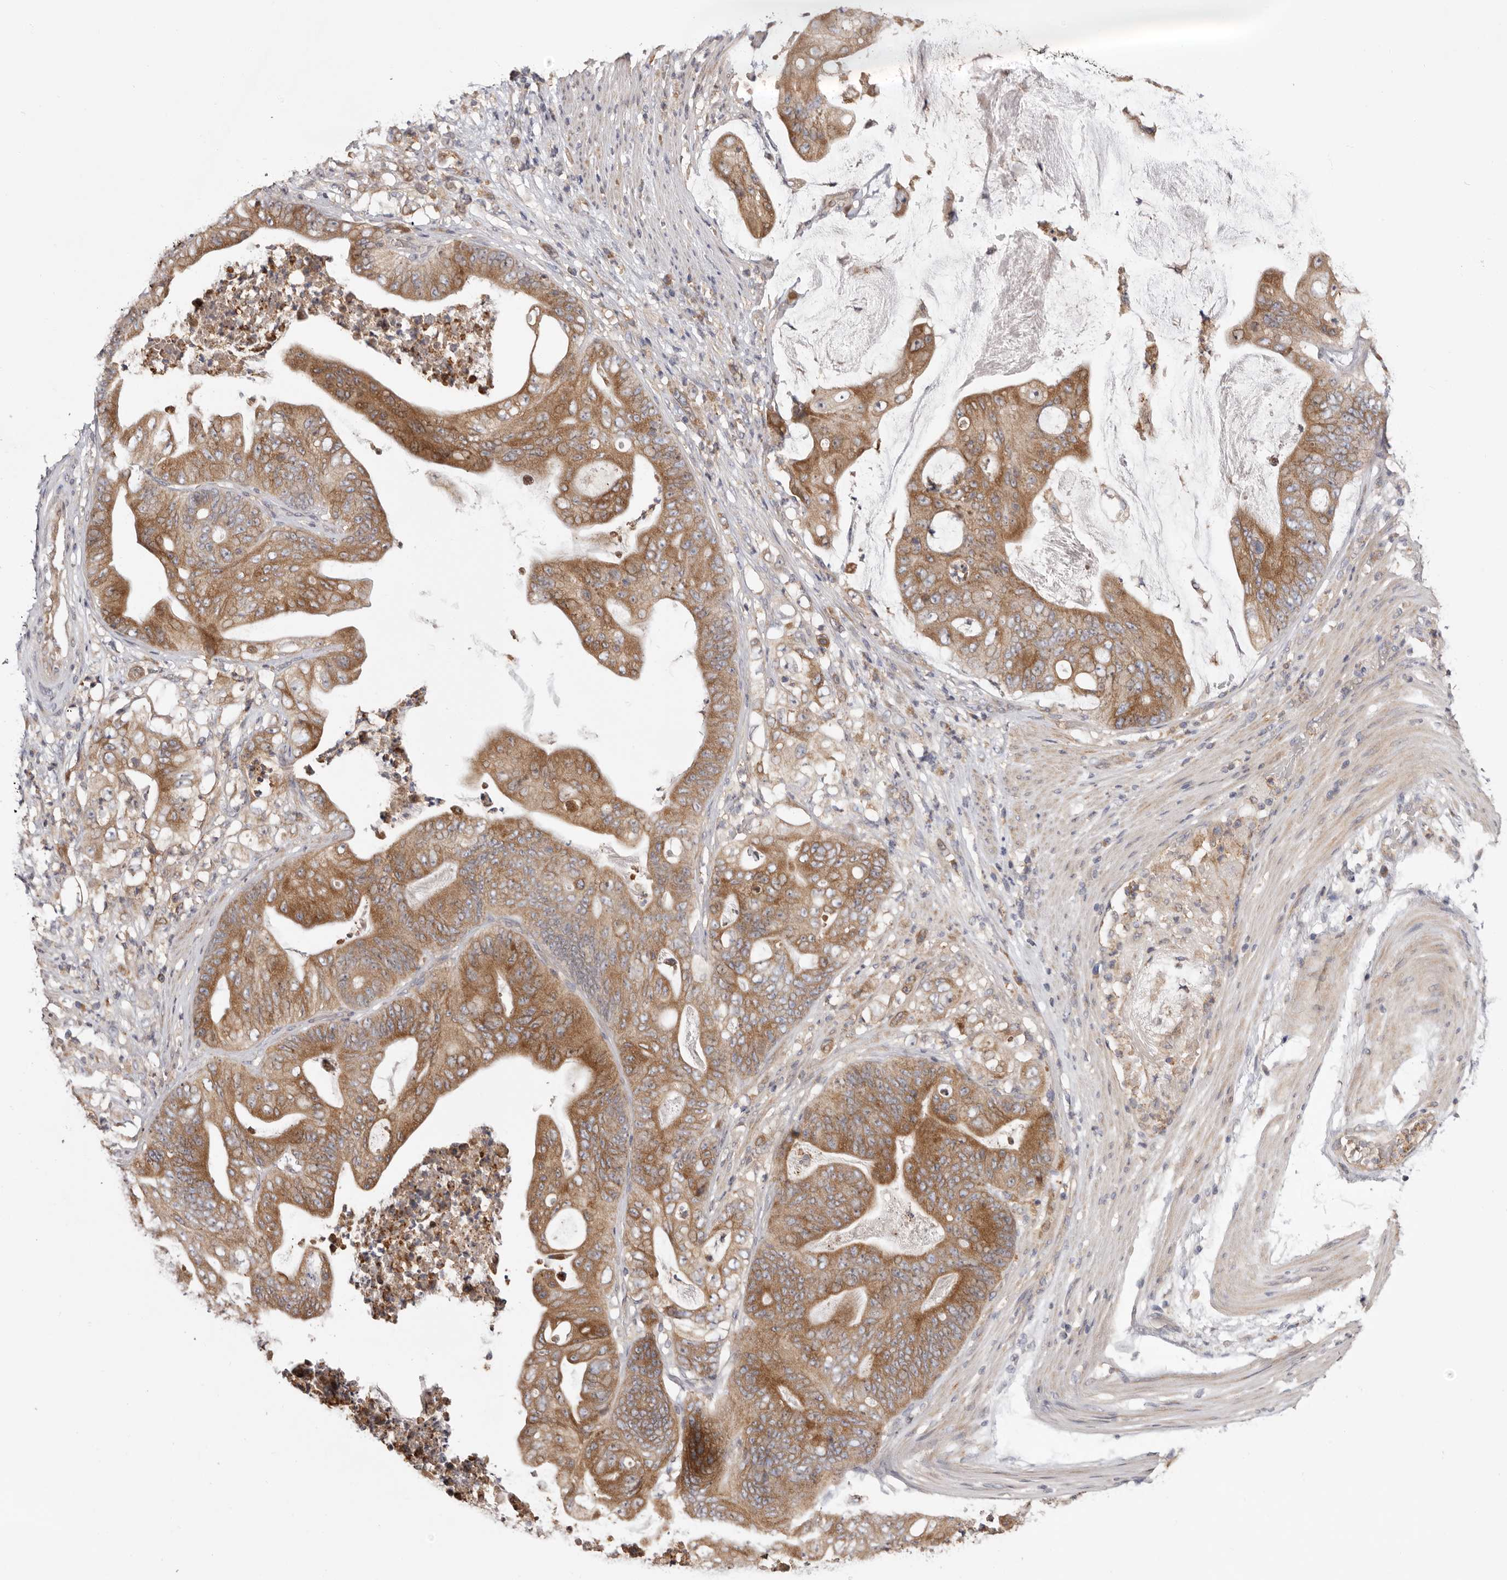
{"staining": {"intensity": "moderate", "quantity": ">75%", "location": "cytoplasmic/membranous"}, "tissue": "stomach cancer", "cell_type": "Tumor cells", "image_type": "cancer", "snomed": [{"axis": "morphology", "description": "Adenocarcinoma, NOS"}, {"axis": "topography", "description": "Stomach"}], "caption": "Immunohistochemical staining of stomach cancer (adenocarcinoma) reveals medium levels of moderate cytoplasmic/membranous expression in about >75% of tumor cells. The staining is performed using DAB (3,3'-diaminobenzidine) brown chromogen to label protein expression. The nuclei are counter-stained blue using hematoxylin.", "gene": "TMUB1", "patient": {"sex": "female", "age": 73}}